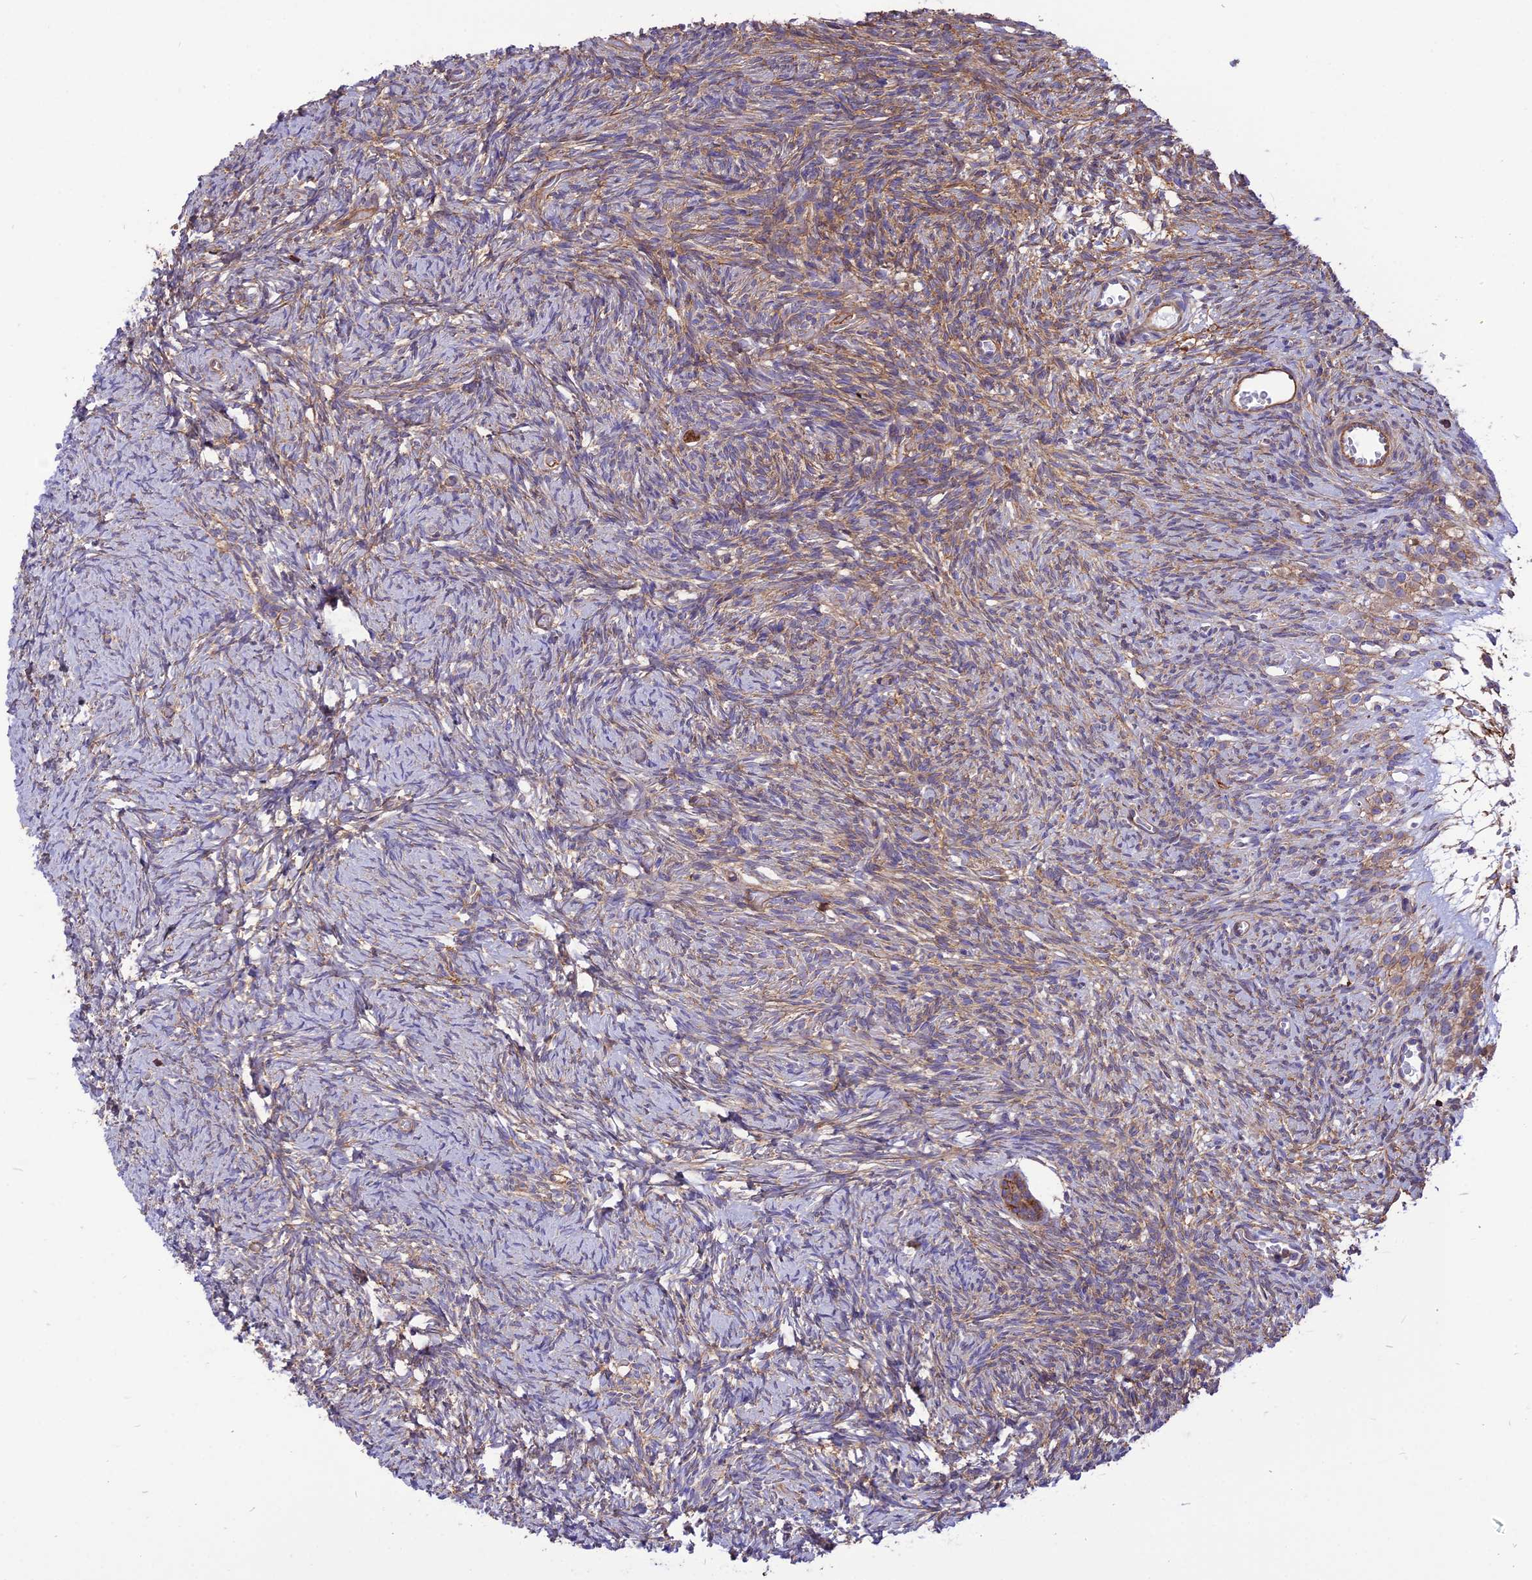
{"staining": {"intensity": "moderate", "quantity": ">75%", "location": "cytoplasmic/membranous"}, "tissue": "ovary", "cell_type": "Follicle cells", "image_type": "normal", "snomed": [{"axis": "morphology", "description": "Normal tissue, NOS"}, {"axis": "topography", "description": "Ovary"}], "caption": "This photomicrograph shows immunohistochemistry (IHC) staining of unremarkable ovary, with medium moderate cytoplasmic/membranous staining in approximately >75% of follicle cells.", "gene": "SEPTIN9", "patient": {"sex": "female", "age": 39}}